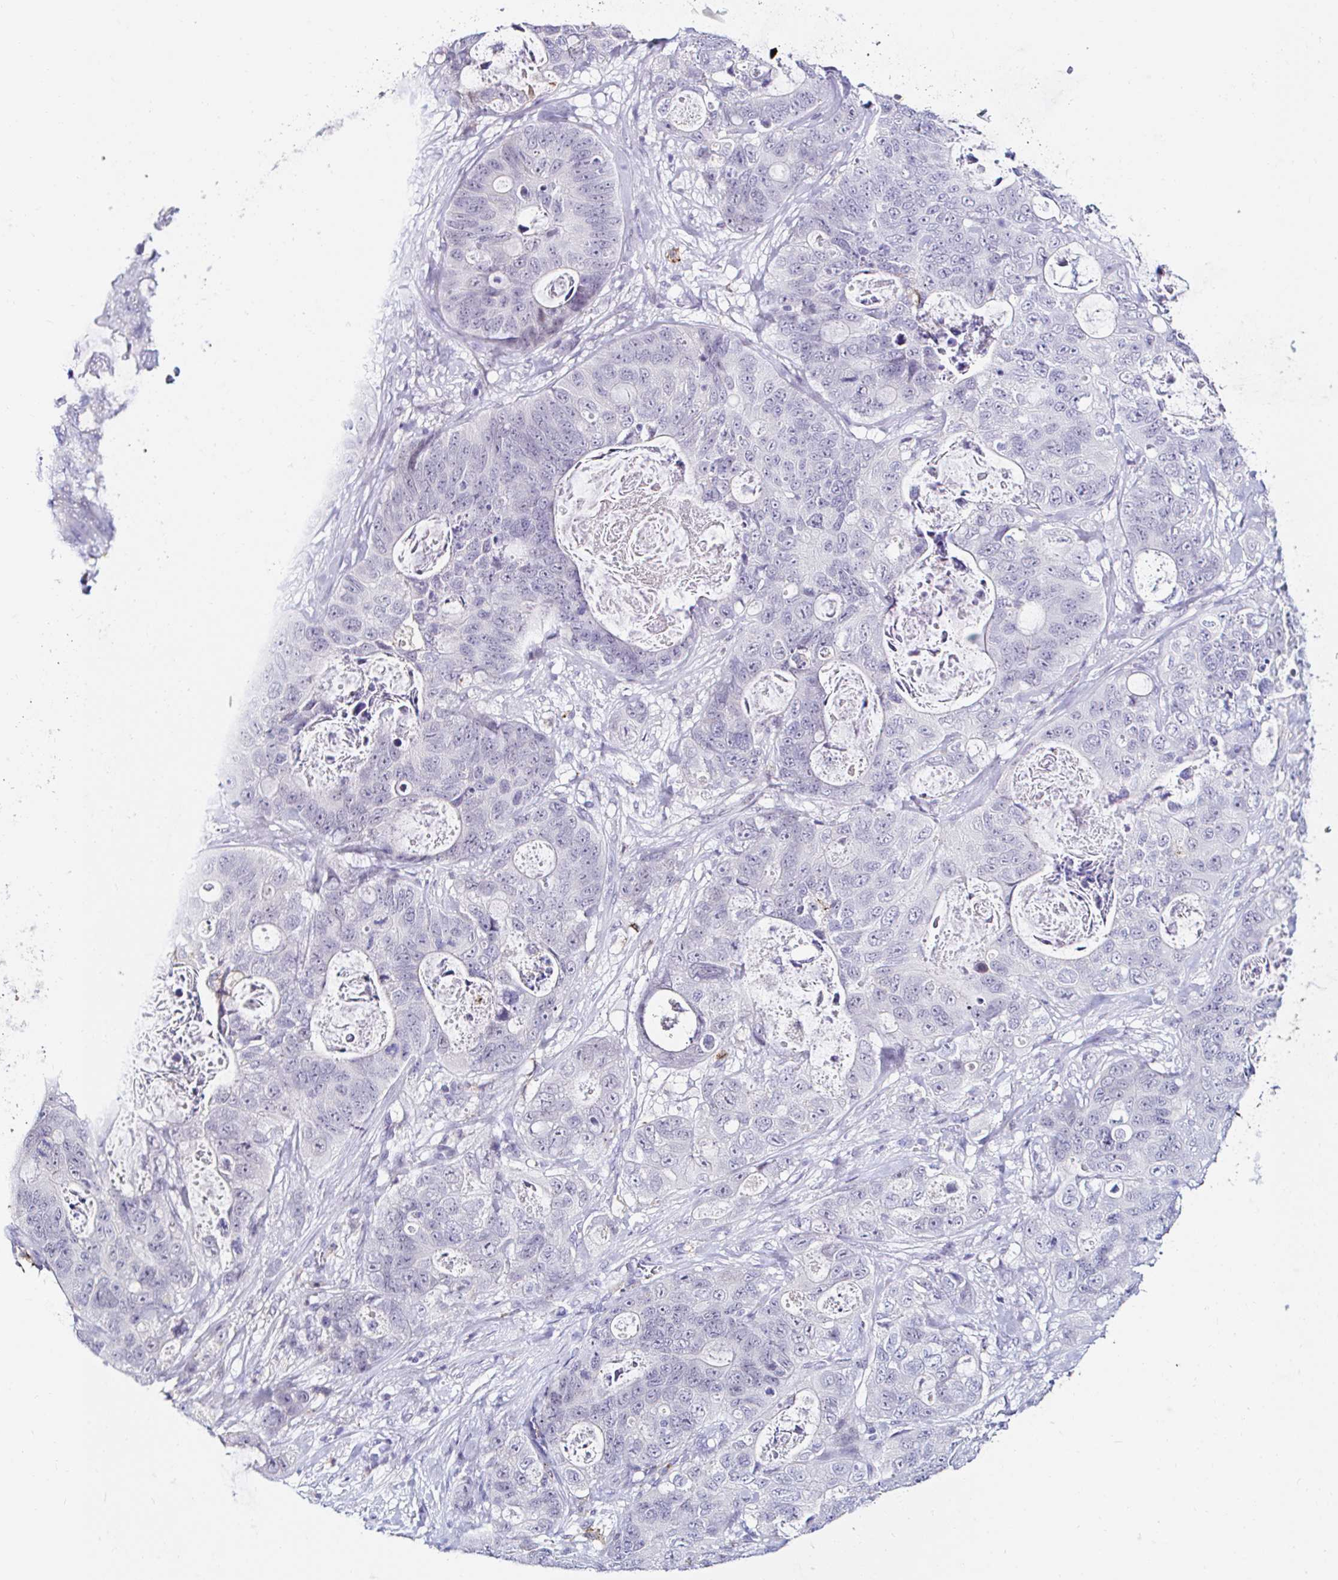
{"staining": {"intensity": "negative", "quantity": "none", "location": "none"}, "tissue": "stomach cancer", "cell_type": "Tumor cells", "image_type": "cancer", "snomed": [{"axis": "morphology", "description": "Normal tissue, NOS"}, {"axis": "morphology", "description": "Adenocarcinoma, NOS"}, {"axis": "topography", "description": "Stomach"}], "caption": "Immunohistochemistry (IHC) of human adenocarcinoma (stomach) displays no expression in tumor cells.", "gene": "CYBB", "patient": {"sex": "female", "age": 89}}